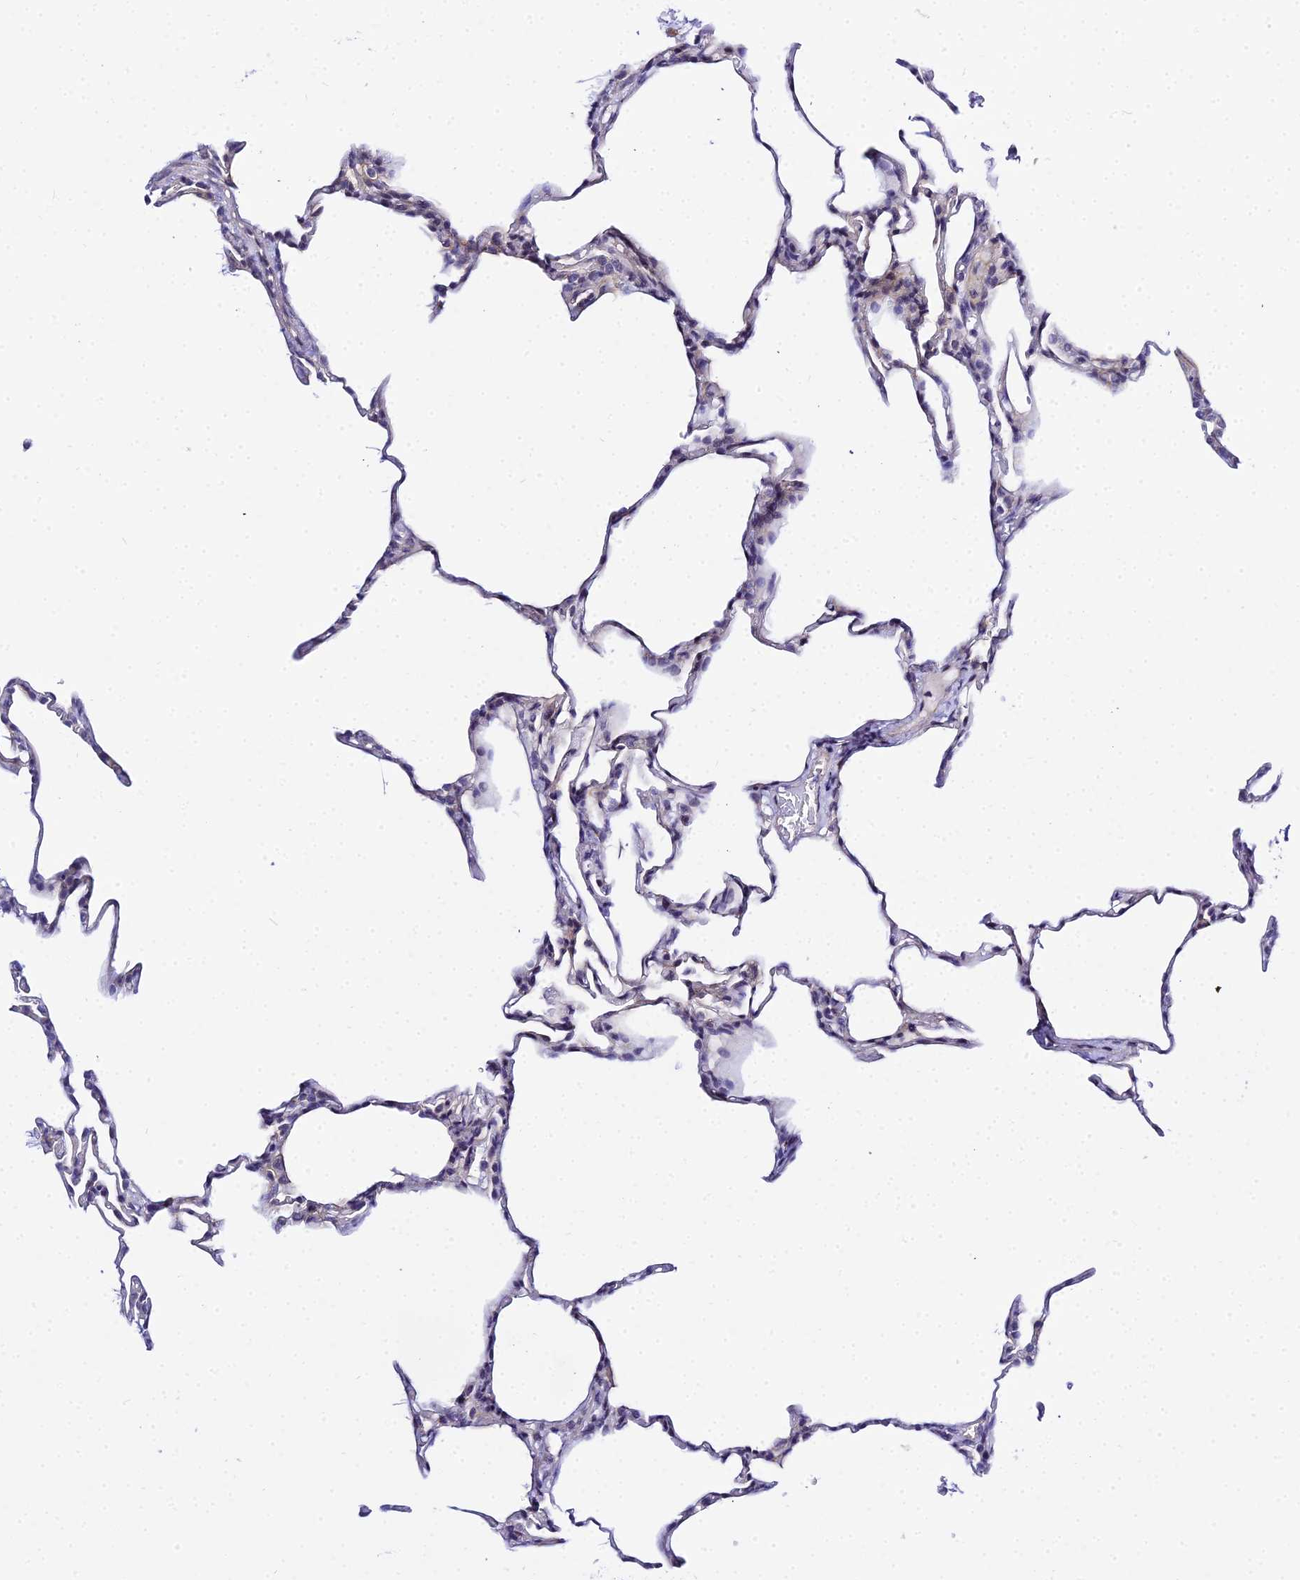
{"staining": {"intensity": "negative", "quantity": "none", "location": "none"}, "tissue": "lung", "cell_type": "Alveolar cells", "image_type": "normal", "snomed": [{"axis": "morphology", "description": "Normal tissue, NOS"}, {"axis": "topography", "description": "Lung"}], "caption": "Immunohistochemistry (IHC) micrograph of benign lung: lung stained with DAB (3,3'-diaminobenzidine) demonstrates no significant protein staining in alveolar cells.", "gene": "ZNF628", "patient": {"sex": "male", "age": 20}}